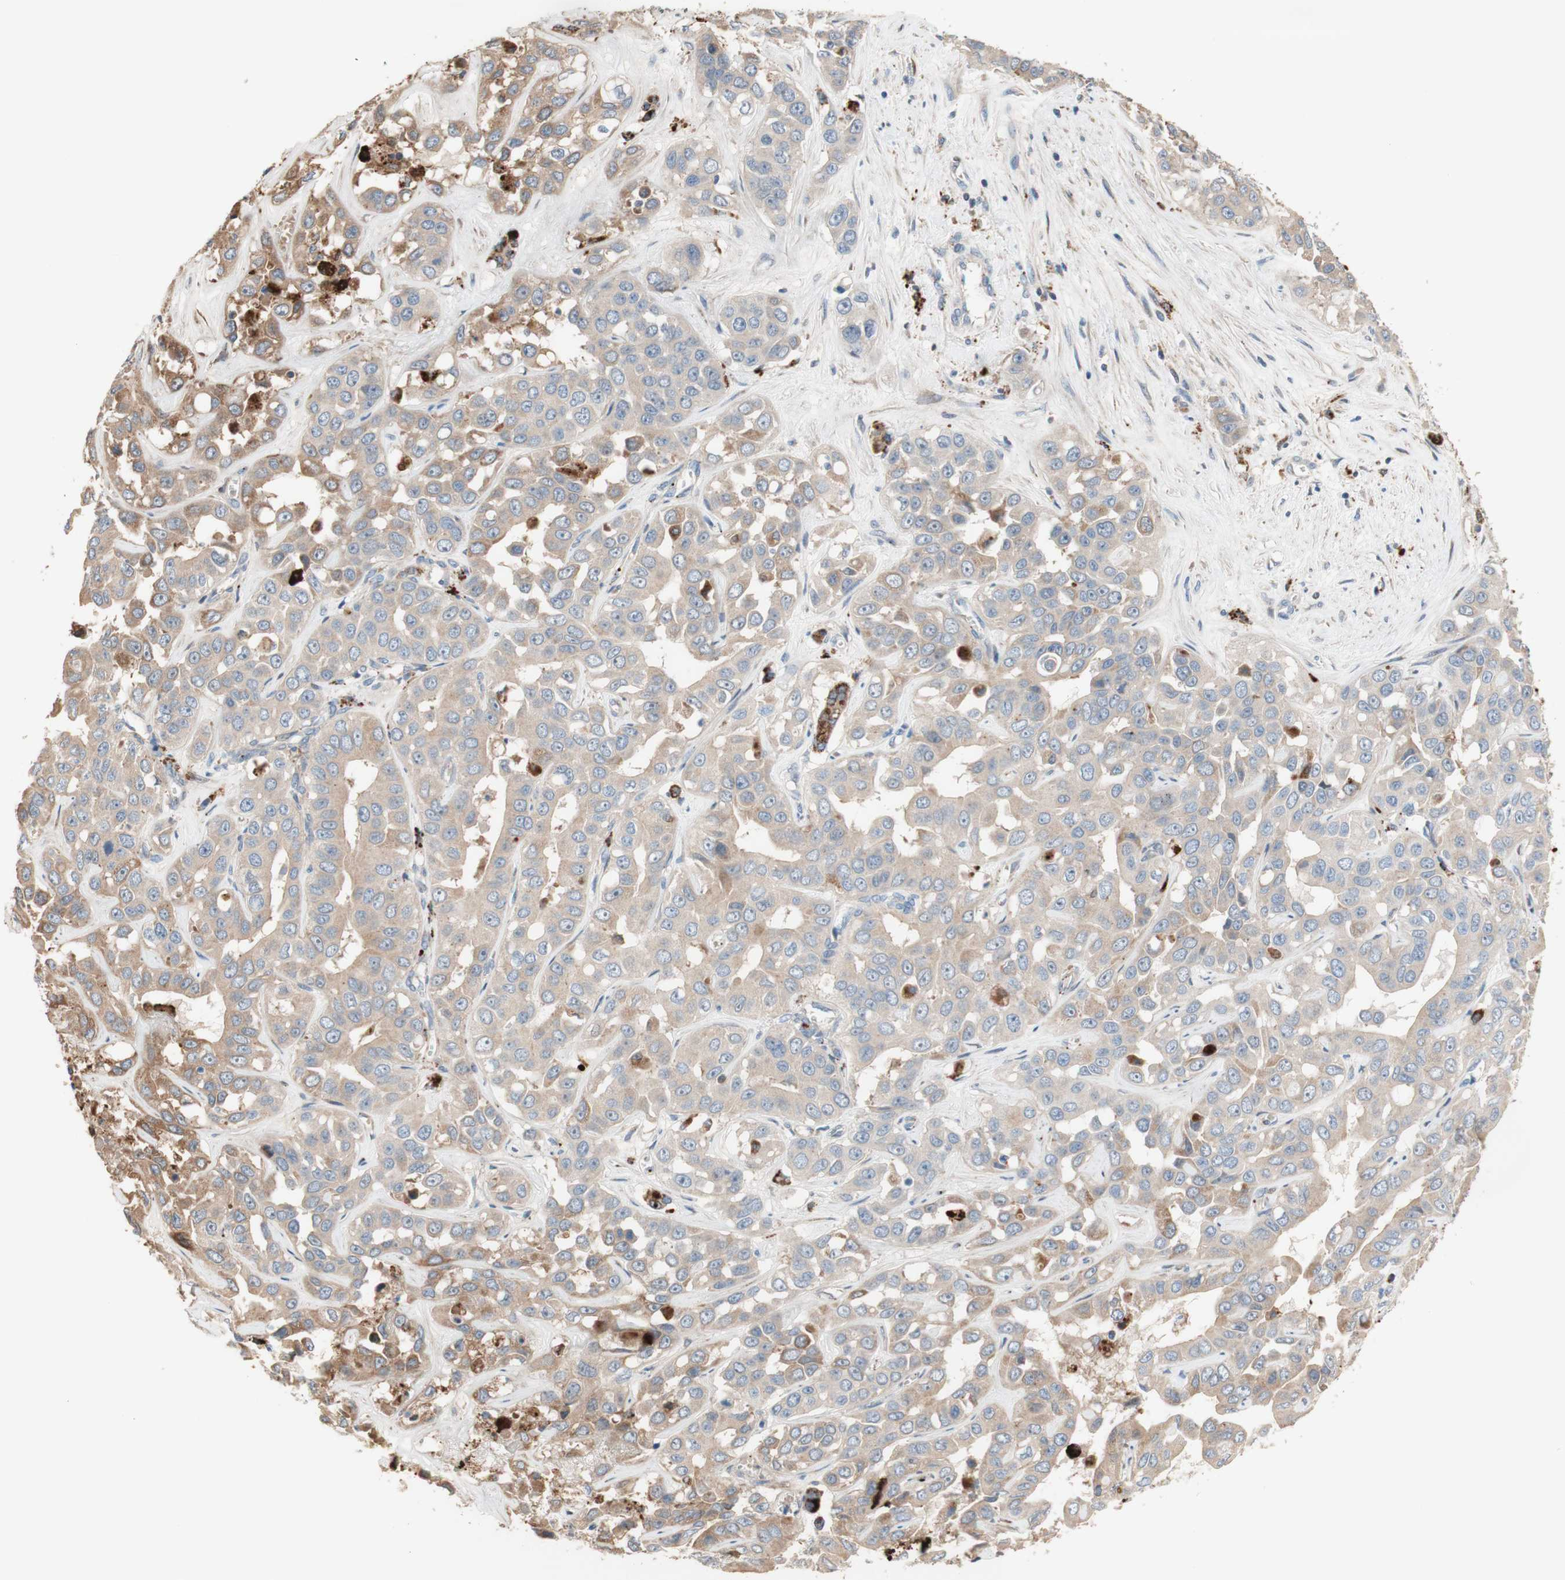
{"staining": {"intensity": "weak", "quantity": ">75%", "location": "cytoplasmic/membranous"}, "tissue": "liver cancer", "cell_type": "Tumor cells", "image_type": "cancer", "snomed": [{"axis": "morphology", "description": "Cholangiocarcinoma"}, {"axis": "topography", "description": "Liver"}], "caption": "This image shows liver cancer stained with immunohistochemistry to label a protein in brown. The cytoplasmic/membranous of tumor cells show weak positivity for the protein. Nuclei are counter-stained blue.", "gene": "PTPN21", "patient": {"sex": "female", "age": 52}}